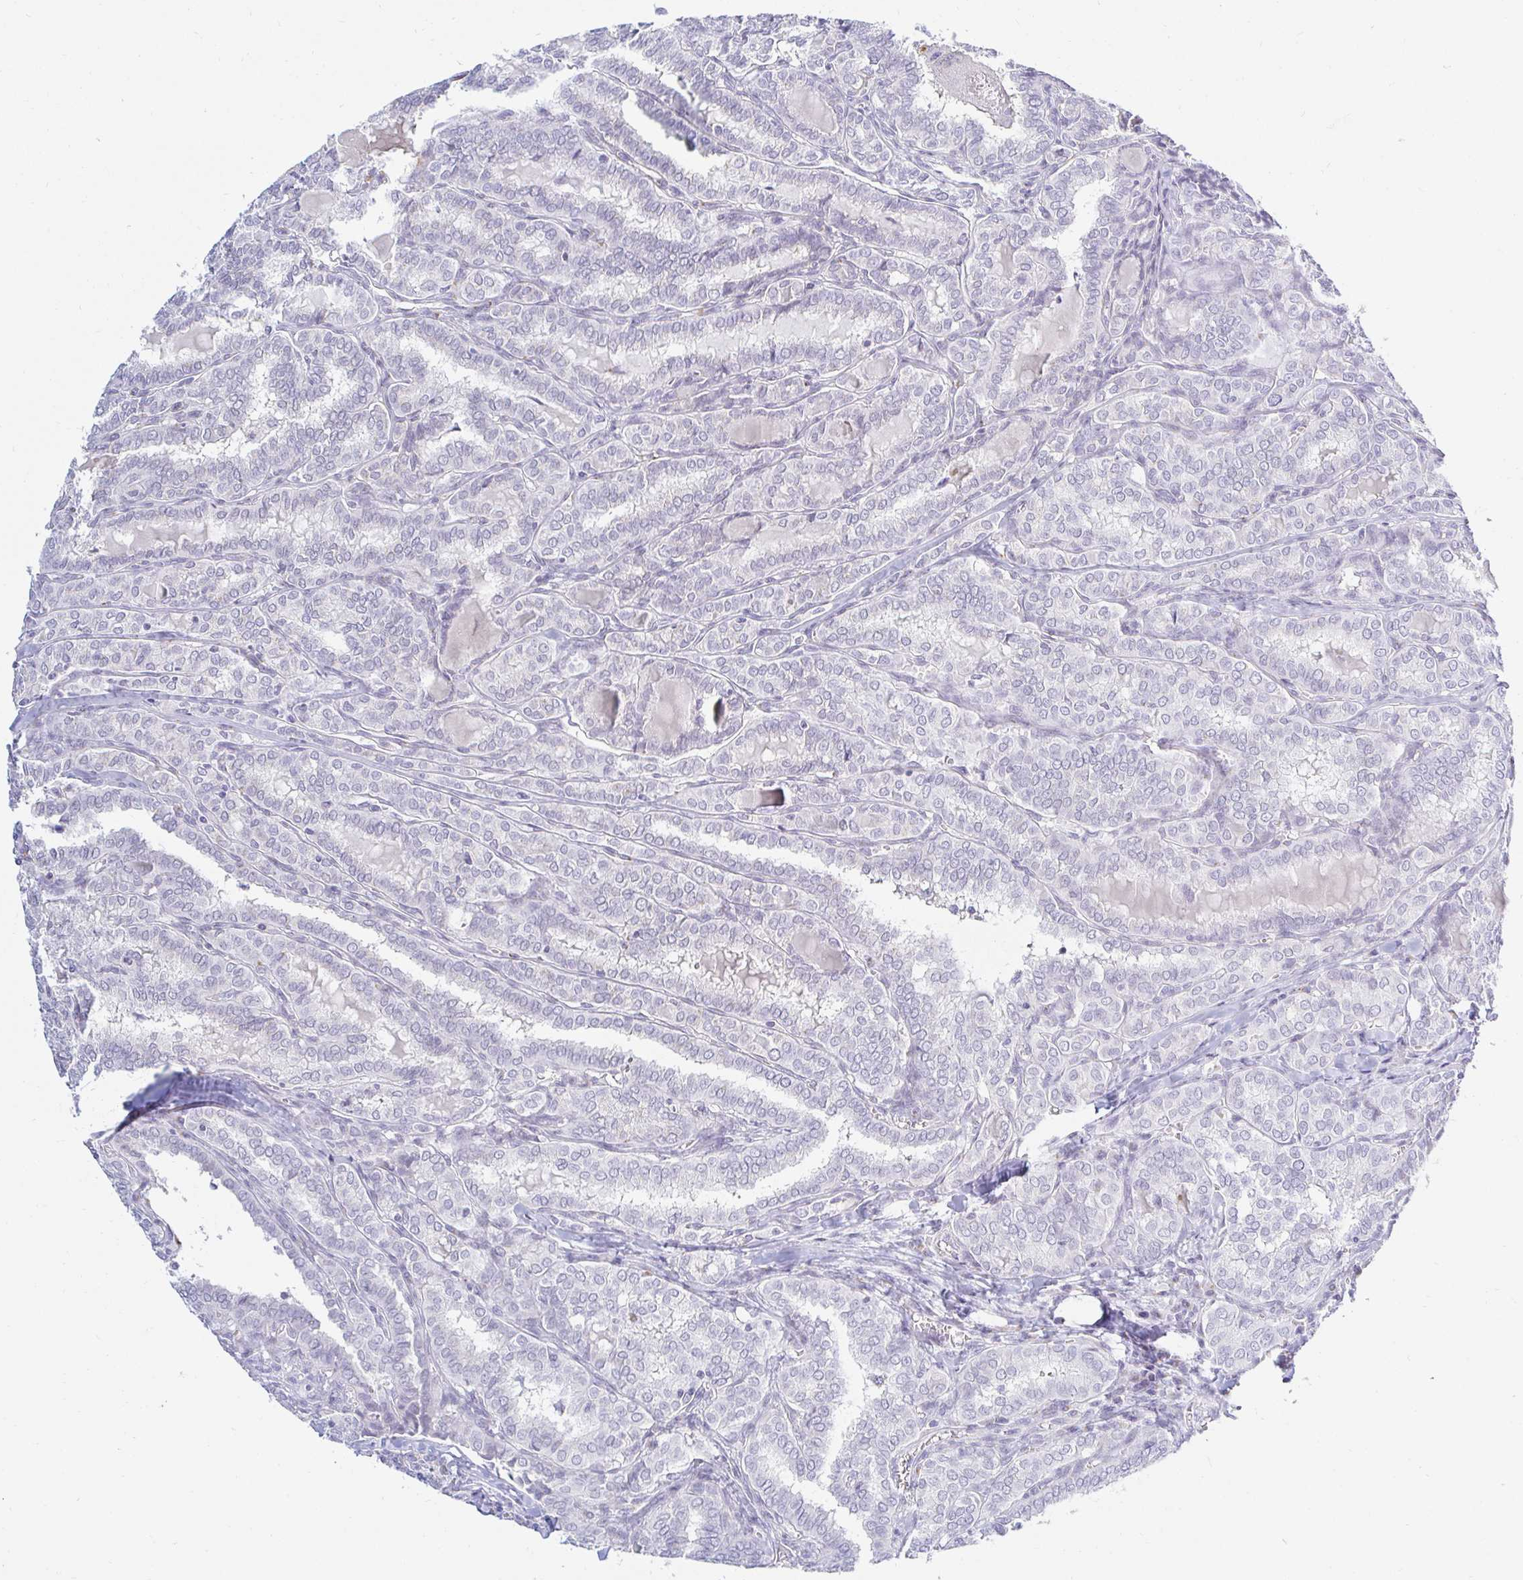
{"staining": {"intensity": "negative", "quantity": "none", "location": "none"}, "tissue": "thyroid cancer", "cell_type": "Tumor cells", "image_type": "cancer", "snomed": [{"axis": "morphology", "description": "Papillary adenocarcinoma, NOS"}, {"axis": "topography", "description": "Thyroid gland"}], "caption": "This is an immunohistochemistry (IHC) micrograph of thyroid papillary adenocarcinoma. There is no staining in tumor cells.", "gene": "OR51D1", "patient": {"sex": "female", "age": 30}}